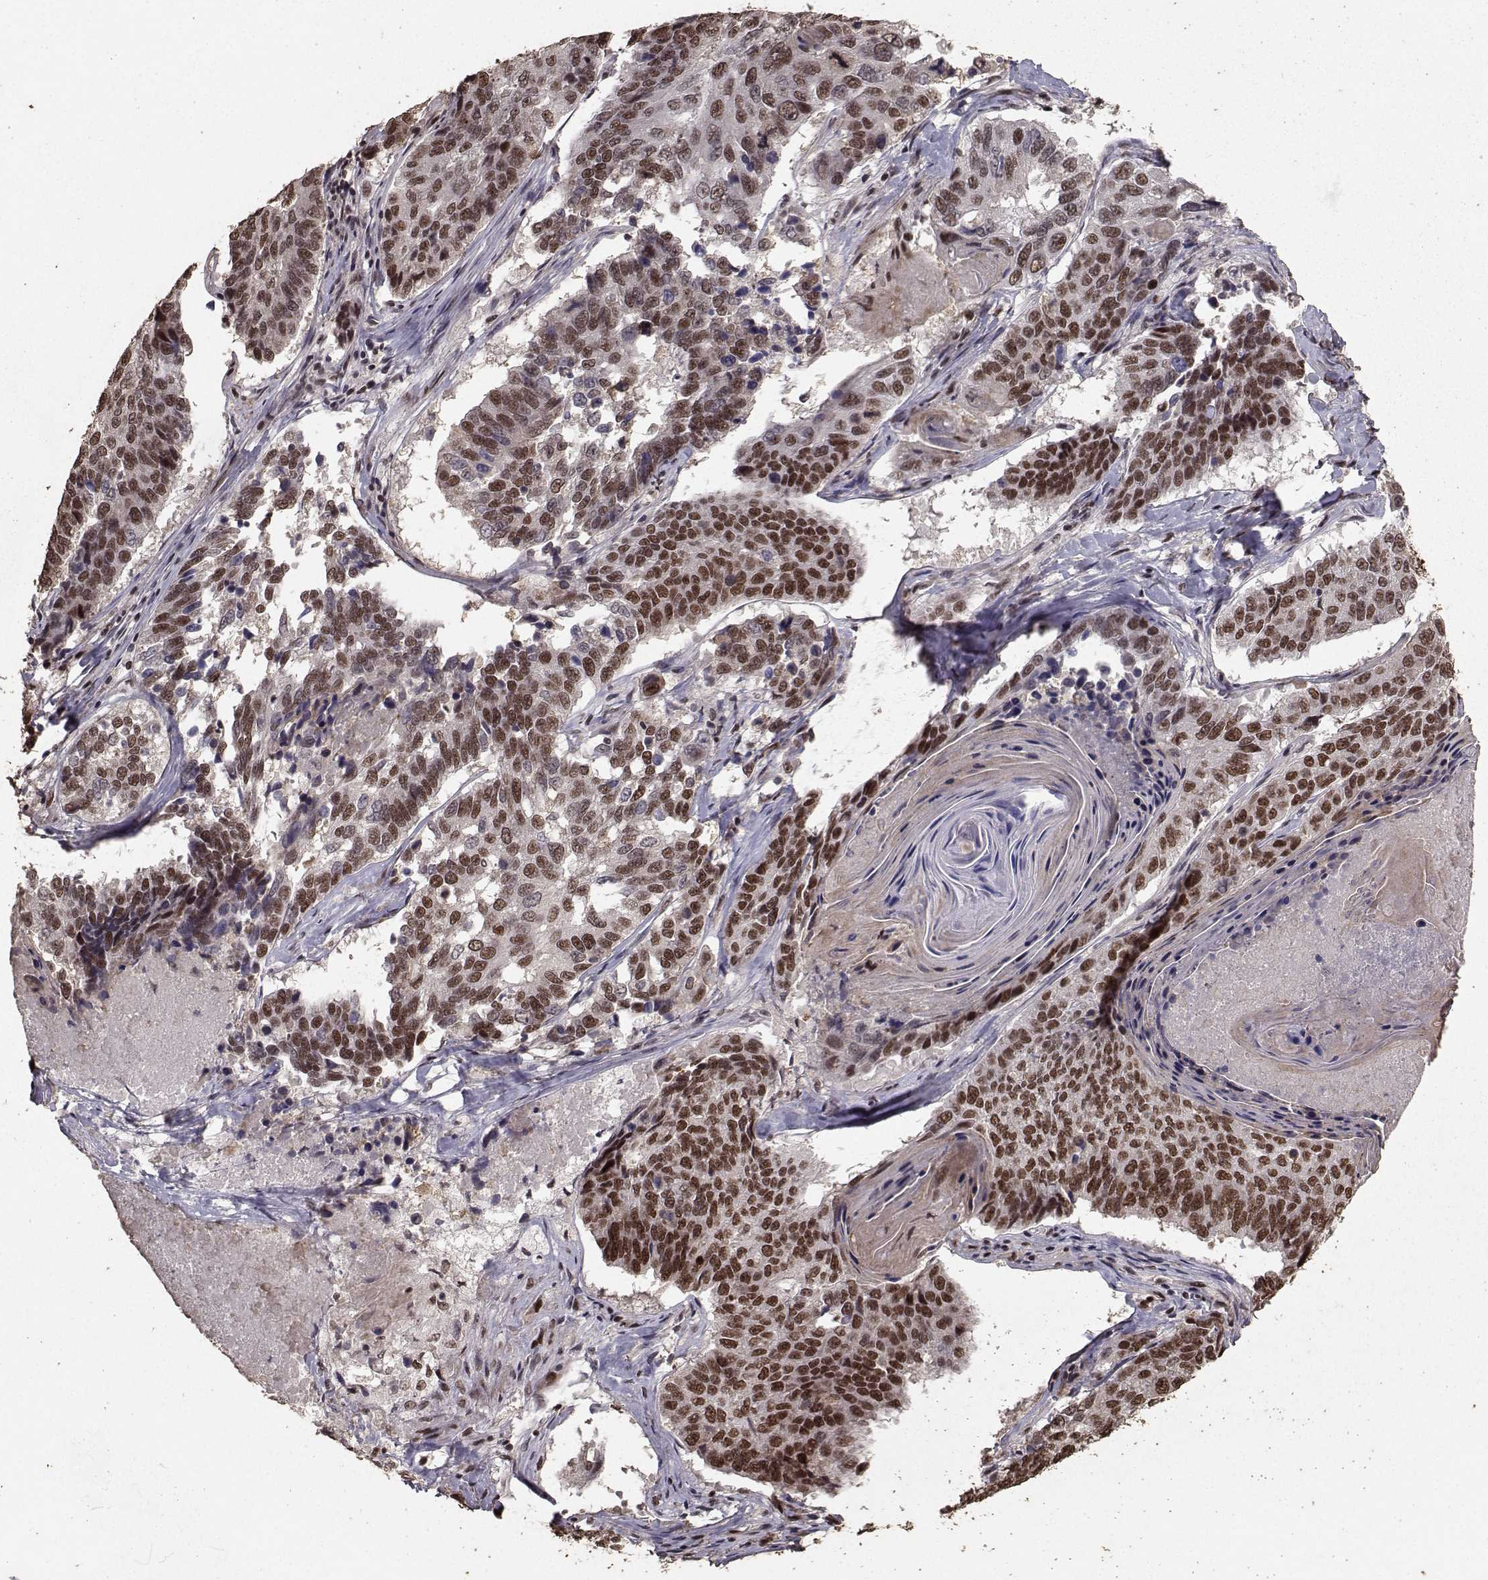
{"staining": {"intensity": "strong", "quantity": "25%-75%", "location": "nuclear"}, "tissue": "lung cancer", "cell_type": "Tumor cells", "image_type": "cancer", "snomed": [{"axis": "morphology", "description": "Squamous cell carcinoma, NOS"}, {"axis": "topography", "description": "Lung"}], "caption": "The image shows staining of lung squamous cell carcinoma, revealing strong nuclear protein expression (brown color) within tumor cells.", "gene": "SF1", "patient": {"sex": "male", "age": 73}}